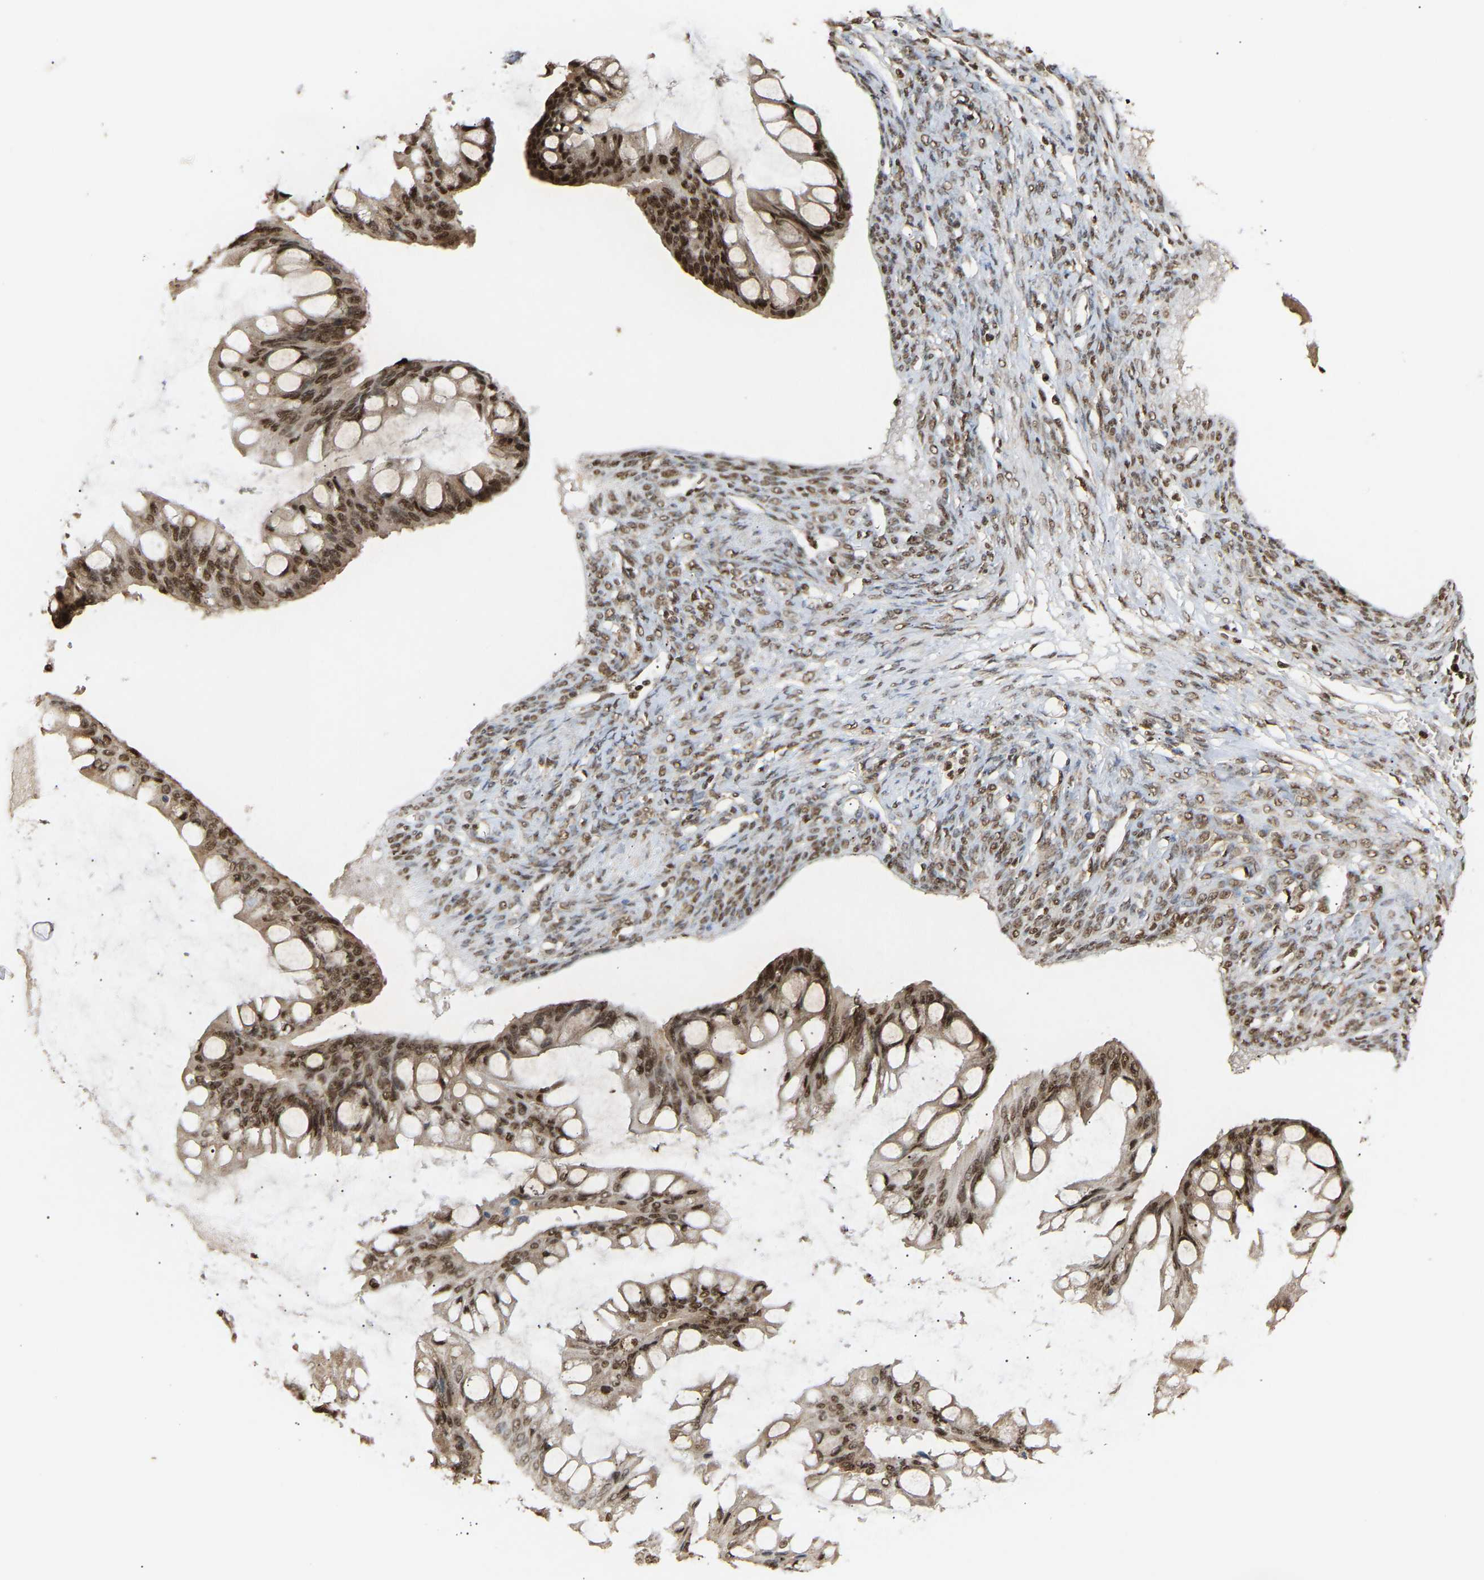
{"staining": {"intensity": "moderate", "quantity": ">75%", "location": "cytoplasmic/membranous,nuclear"}, "tissue": "ovarian cancer", "cell_type": "Tumor cells", "image_type": "cancer", "snomed": [{"axis": "morphology", "description": "Cystadenocarcinoma, mucinous, NOS"}, {"axis": "topography", "description": "Ovary"}], "caption": "The photomicrograph reveals staining of ovarian cancer, revealing moderate cytoplasmic/membranous and nuclear protein positivity (brown color) within tumor cells.", "gene": "ALYREF", "patient": {"sex": "female", "age": 73}}